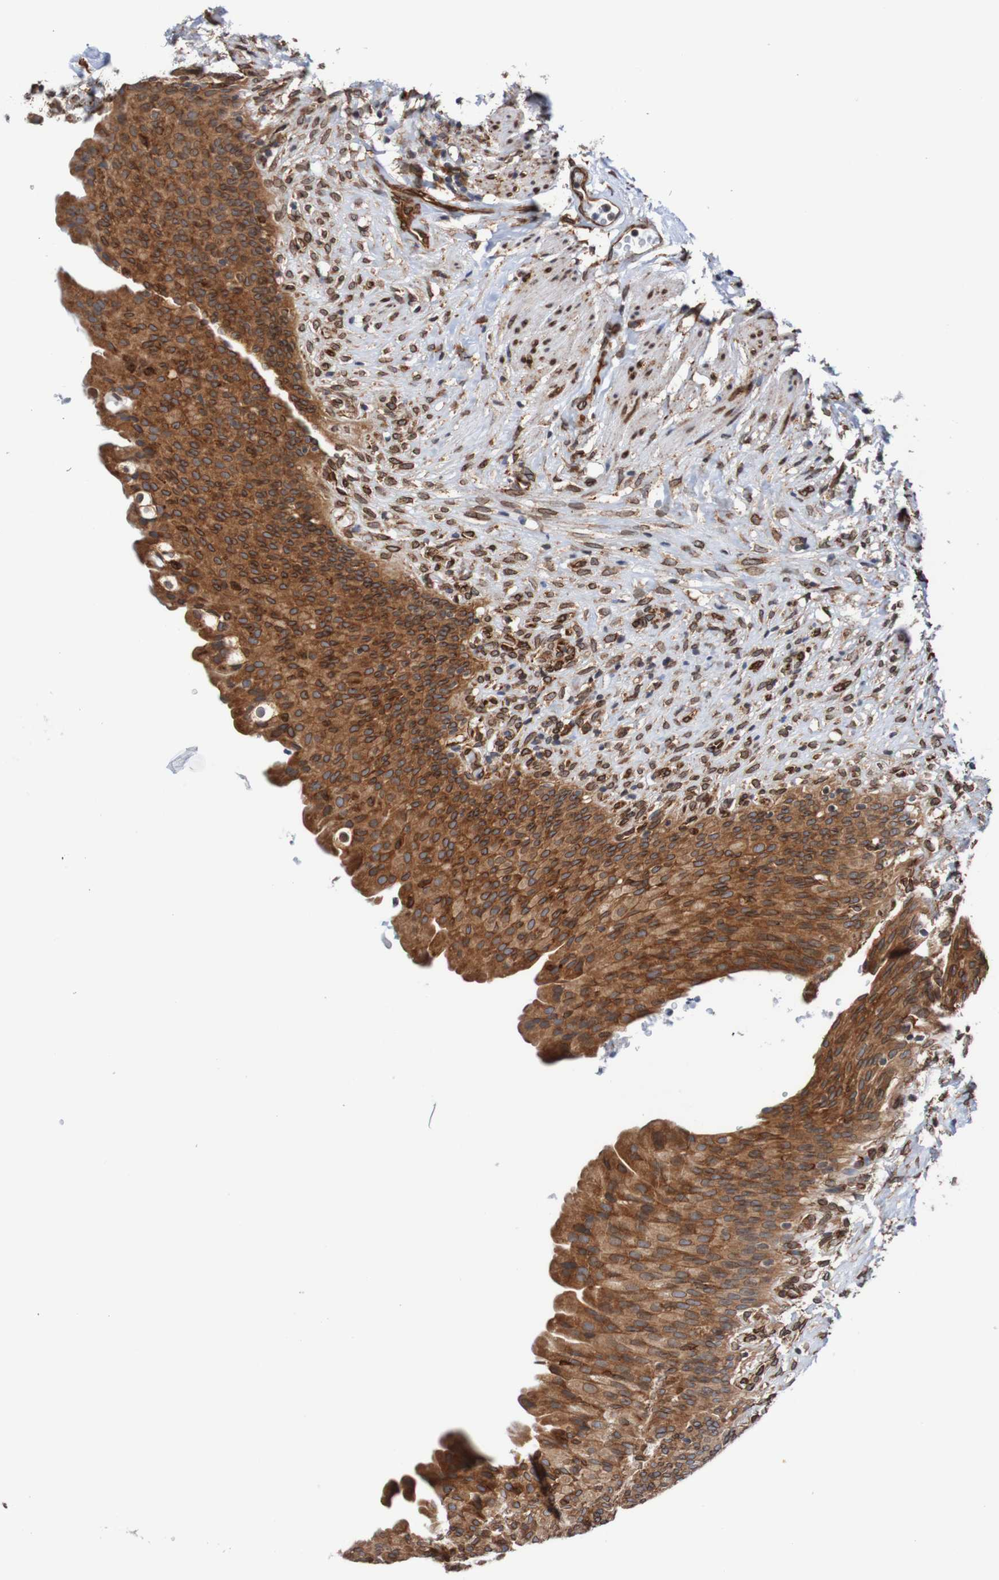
{"staining": {"intensity": "moderate", "quantity": ">75%", "location": "cytoplasmic/membranous,nuclear"}, "tissue": "urinary bladder", "cell_type": "Urothelial cells", "image_type": "normal", "snomed": [{"axis": "morphology", "description": "Normal tissue, NOS"}, {"axis": "topography", "description": "Urinary bladder"}], "caption": "Urothelial cells reveal moderate cytoplasmic/membranous,nuclear staining in about >75% of cells in unremarkable urinary bladder. (IHC, brightfield microscopy, high magnification).", "gene": "TMEM109", "patient": {"sex": "female", "age": 79}}